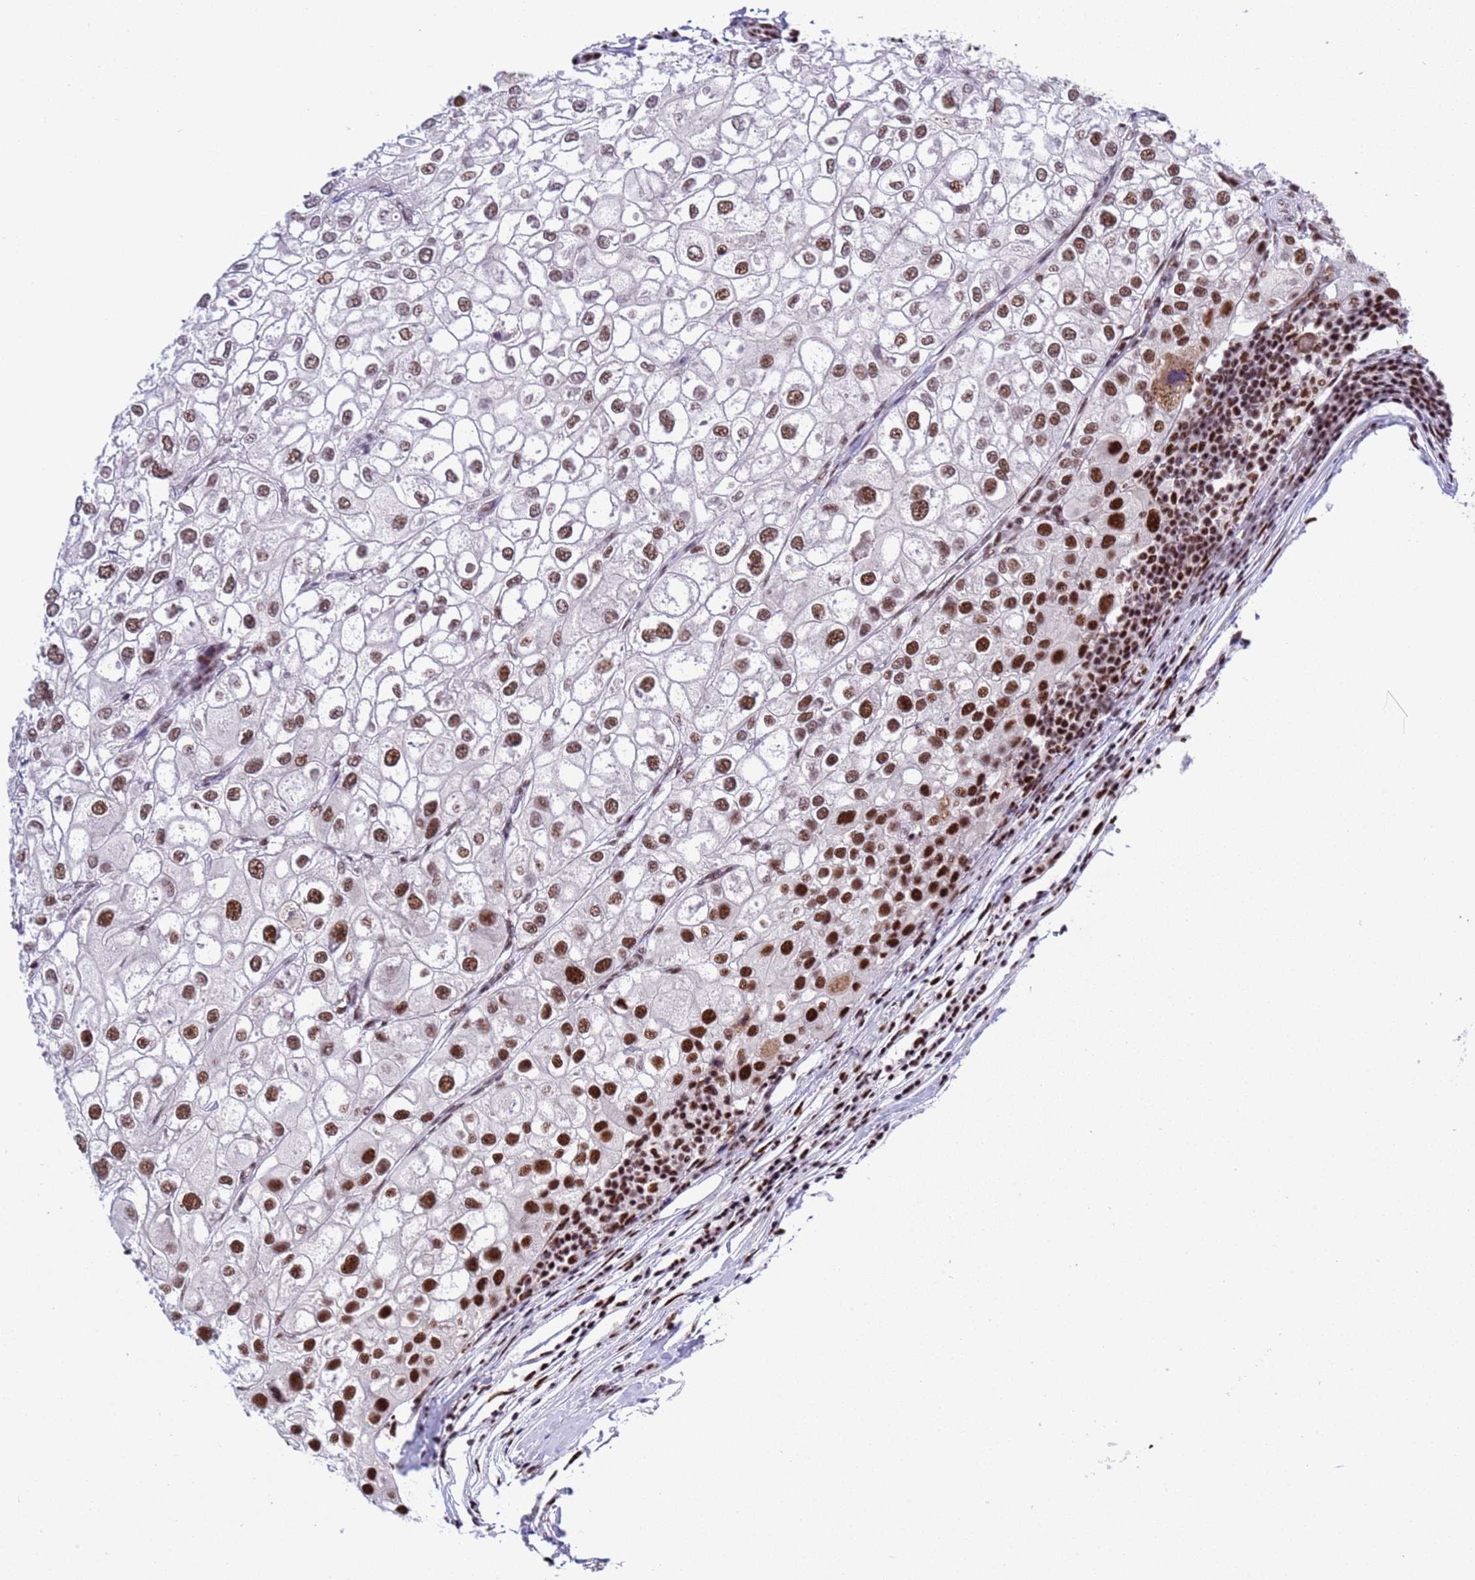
{"staining": {"intensity": "strong", "quantity": ">75%", "location": "nuclear"}, "tissue": "urothelial cancer", "cell_type": "Tumor cells", "image_type": "cancer", "snomed": [{"axis": "morphology", "description": "Urothelial carcinoma, High grade"}, {"axis": "topography", "description": "Urinary bladder"}], "caption": "The micrograph demonstrates staining of urothelial cancer, revealing strong nuclear protein positivity (brown color) within tumor cells.", "gene": "THOC2", "patient": {"sex": "male", "age": 64}}